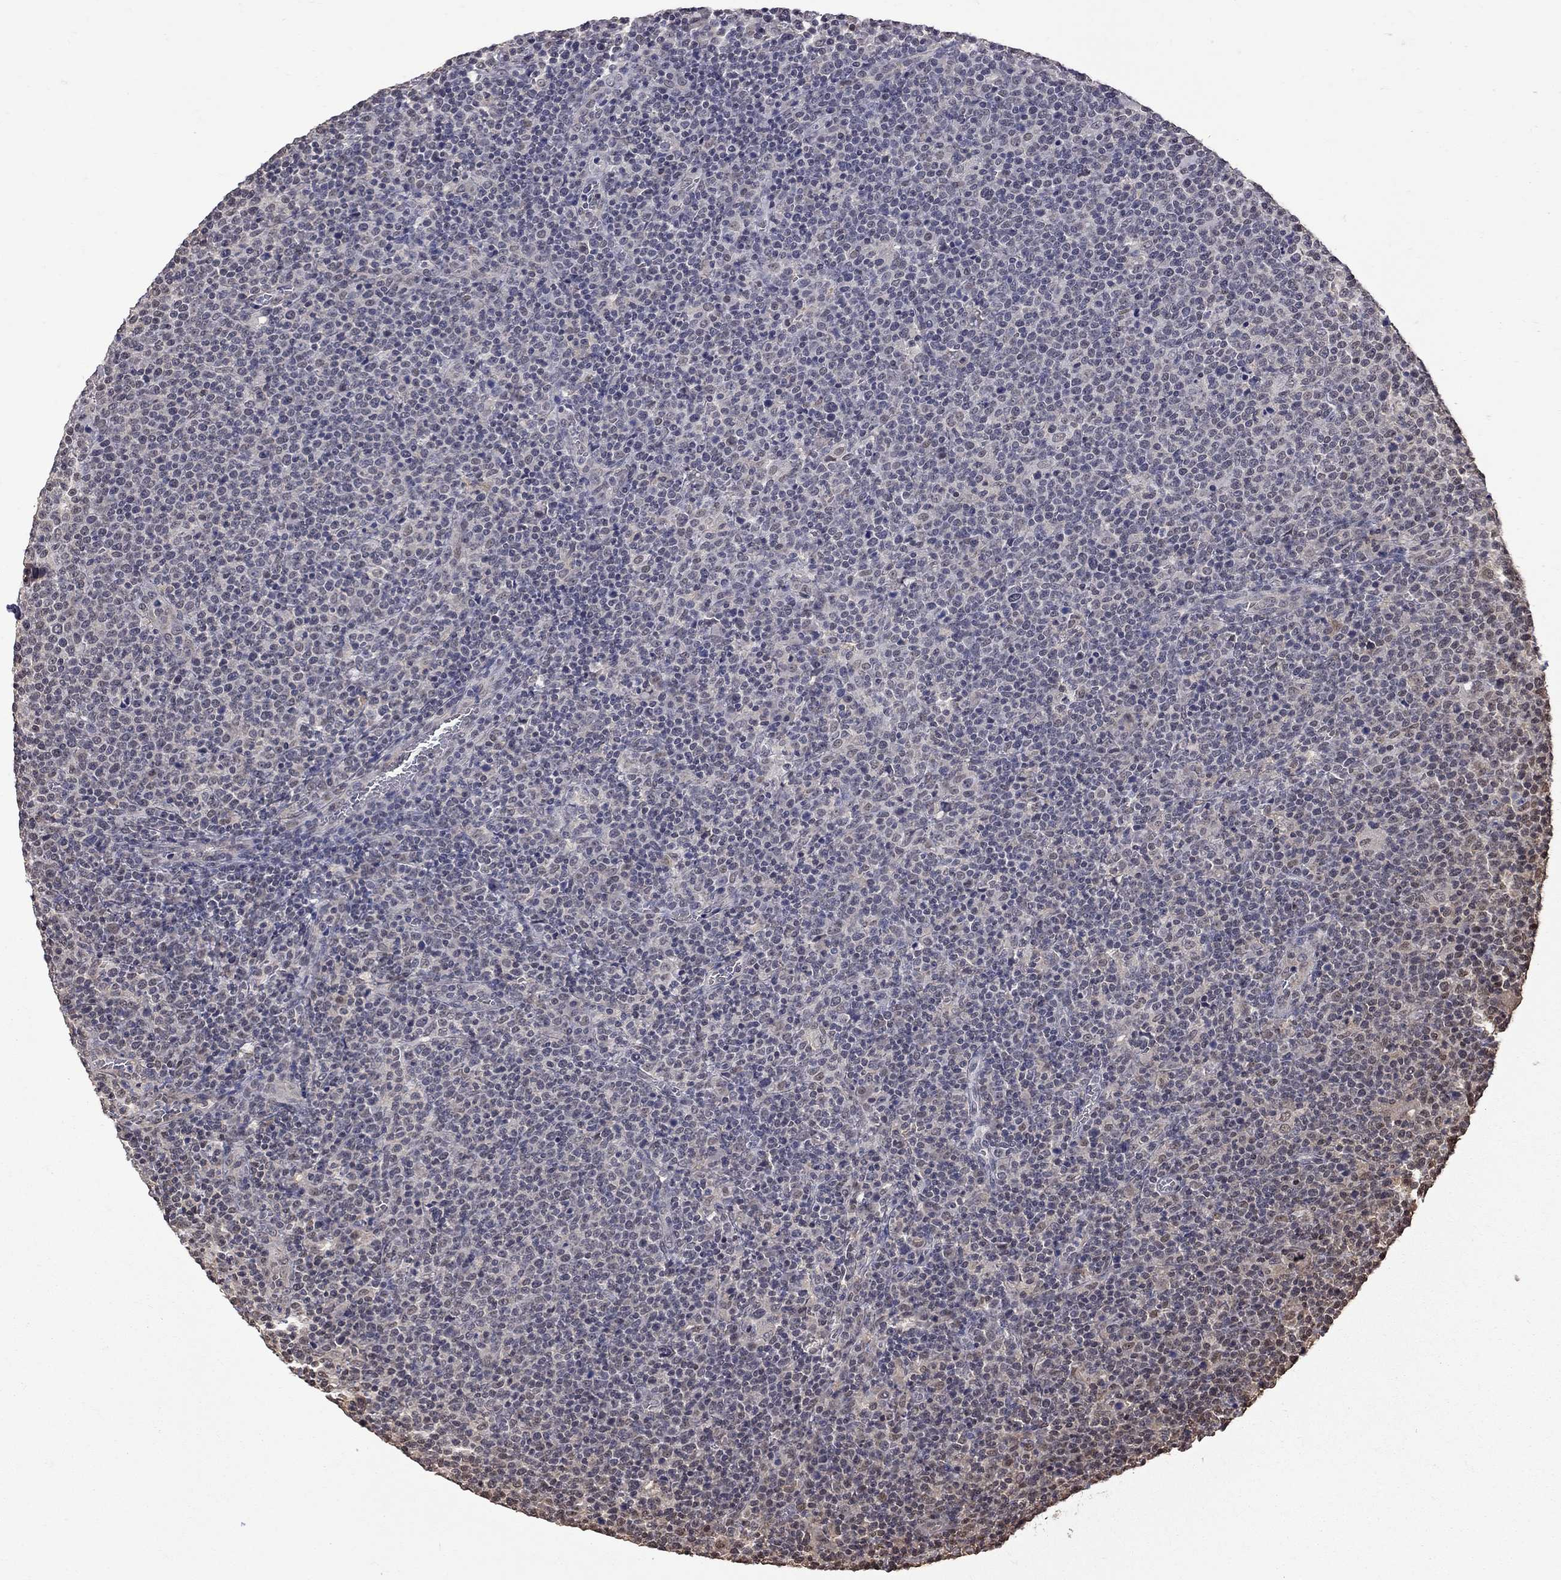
{"staining": {"intensity": "negative", "quantity": "none", "location": "none"}, "tissue": "lymphoma", "cell_type": "Tumor cells", "image_type": "cancer", "snomed": [{"axis": "morphology", "description": "Malignant lymphoma, non-Hodgkin's type, High grade"}, {"axis": "topography", "description": "Lymph node"}], "caption": "Tumor cells show no significant protein staining in lymphoma. (Stains: DAB (3,3'-diaminobenzidine) IHC with hematoxylin counter stain, Microscopy: brightfield microscopy at high magnification).", "gene": "RFWD3", "patient": {"sex": "male", "age": 61}}